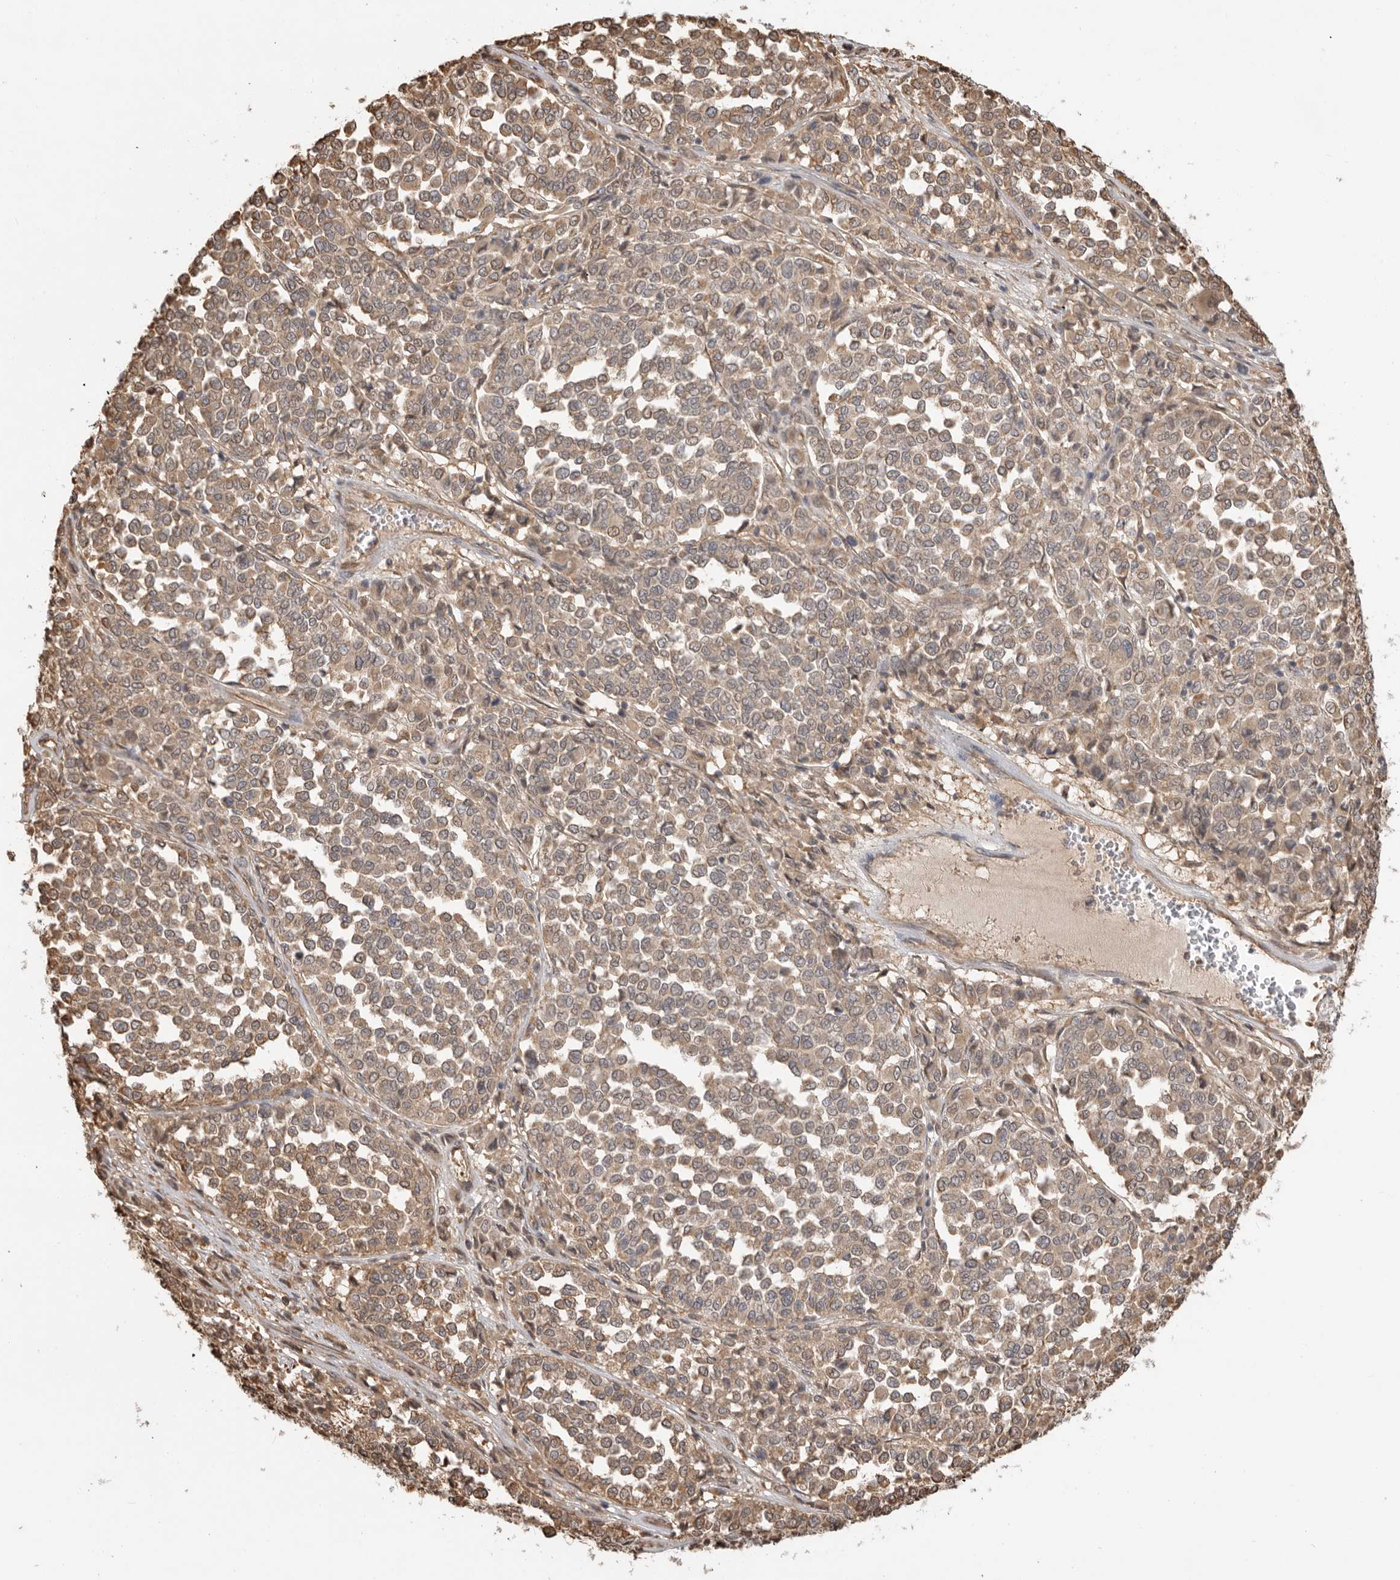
{"staining": {"intensity": "weak", "quantity": ">75%", "location": "cytoplasmic/membranous,nuclear"}, "tissue": "melanoma", "cell_type": "Tumor cells", "image_type": "cancer", "snomed": [{"axis": "morphology", "description": "Malignant melanoma, Metastatic site"}, {"axis": "topography", "description": "Pancreas"}], "caption": "Approximately >75% of tumor cells in malignant melanoma (metastatic site) show weak cytoplasmic/membranous and nuclear protein expression as visualized by brown immunohistochemical staining.", "gene": "DPH7", "patient": {"sex": "female", "age": 30}}